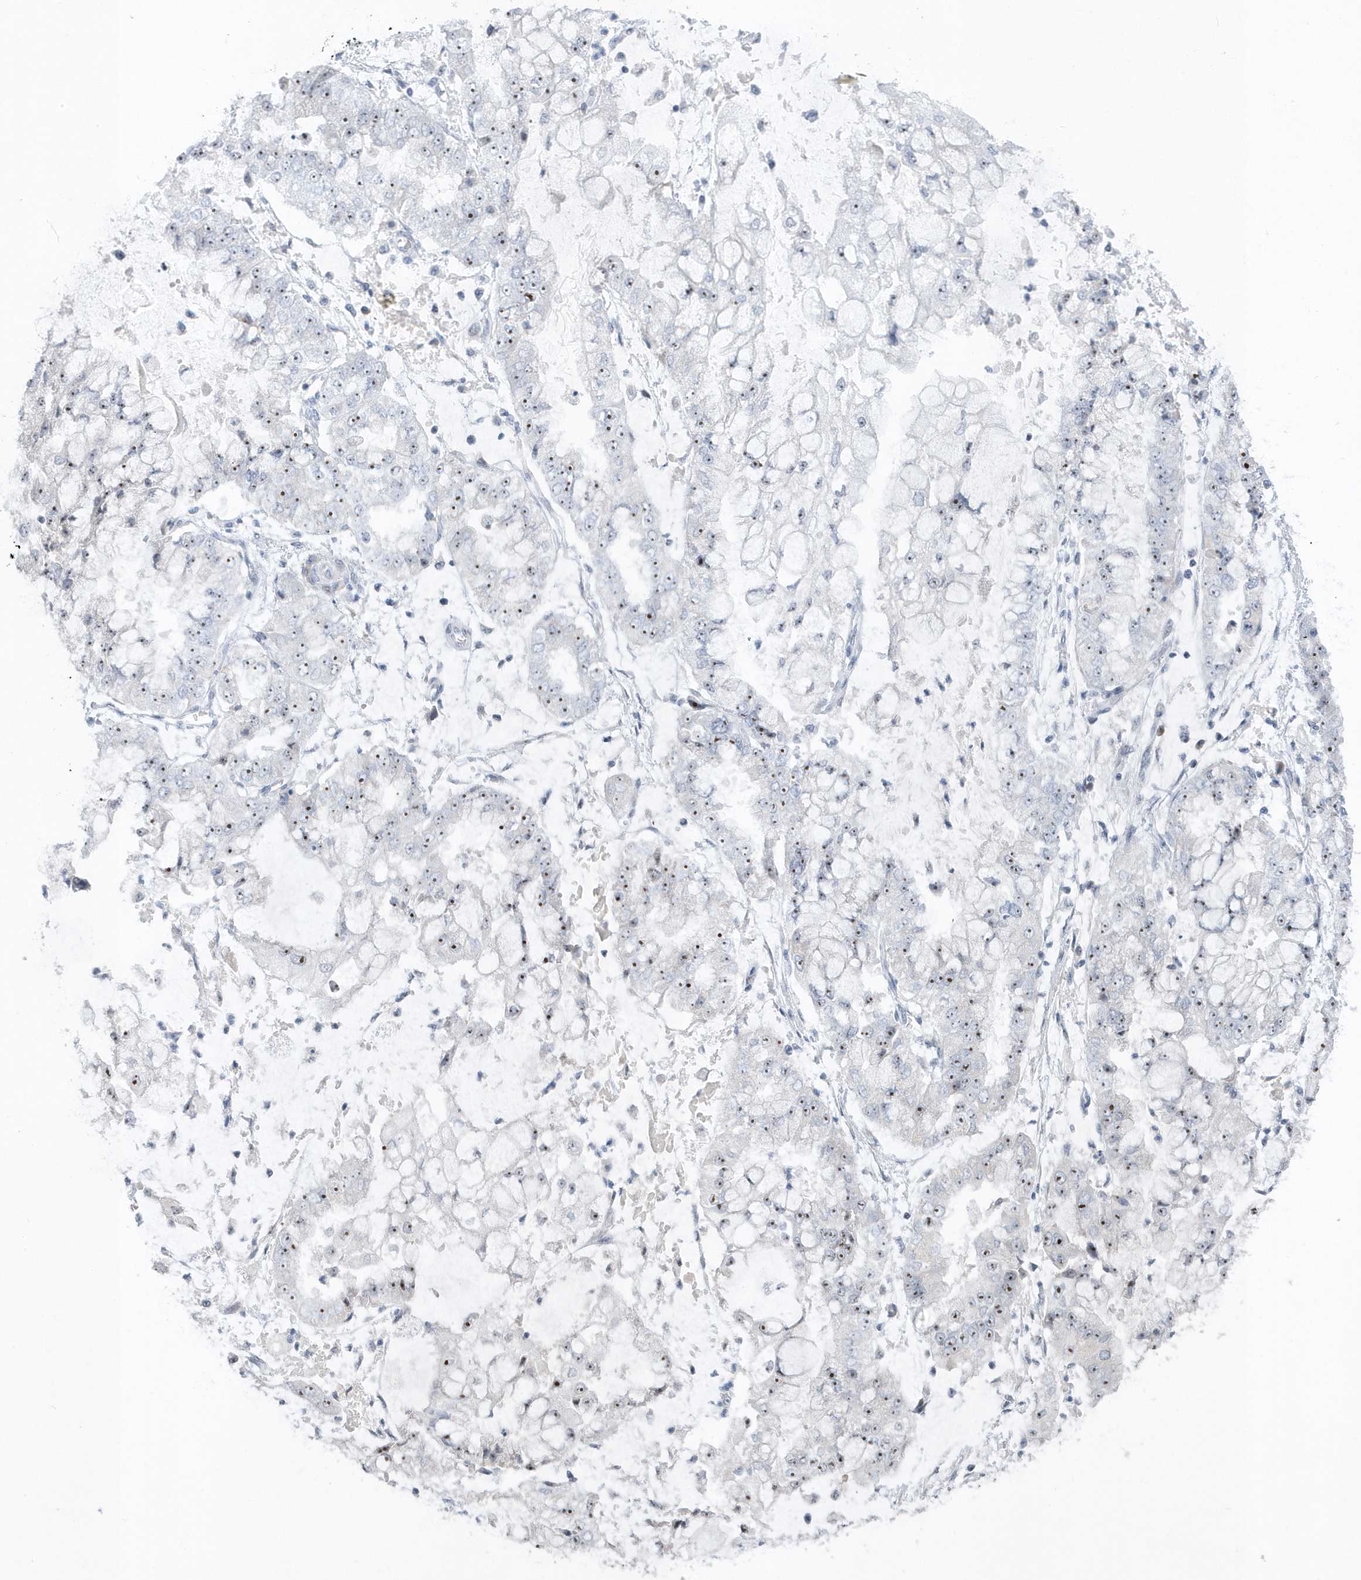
{"staining": {"intensity": "moderate", "quantity": ">75%", "location": "nuclear"}, "tissue": "stomach cancer", "cell_type": "Tumor cells", "image_type": "cancer", "snomed": [{"axis": "morphology", "description": "Adenocarcinoma, NOS"}, {"axis": "topography", "description": "Stomach"}], "caption": "The micrograph reveals a brown stain indicating the presence of a protein in the nuclear of tumor cells in stomach cancer (adenocarcinoma).", "gene": "RPF2", "patient": {"sex": "male", "age": 76}}